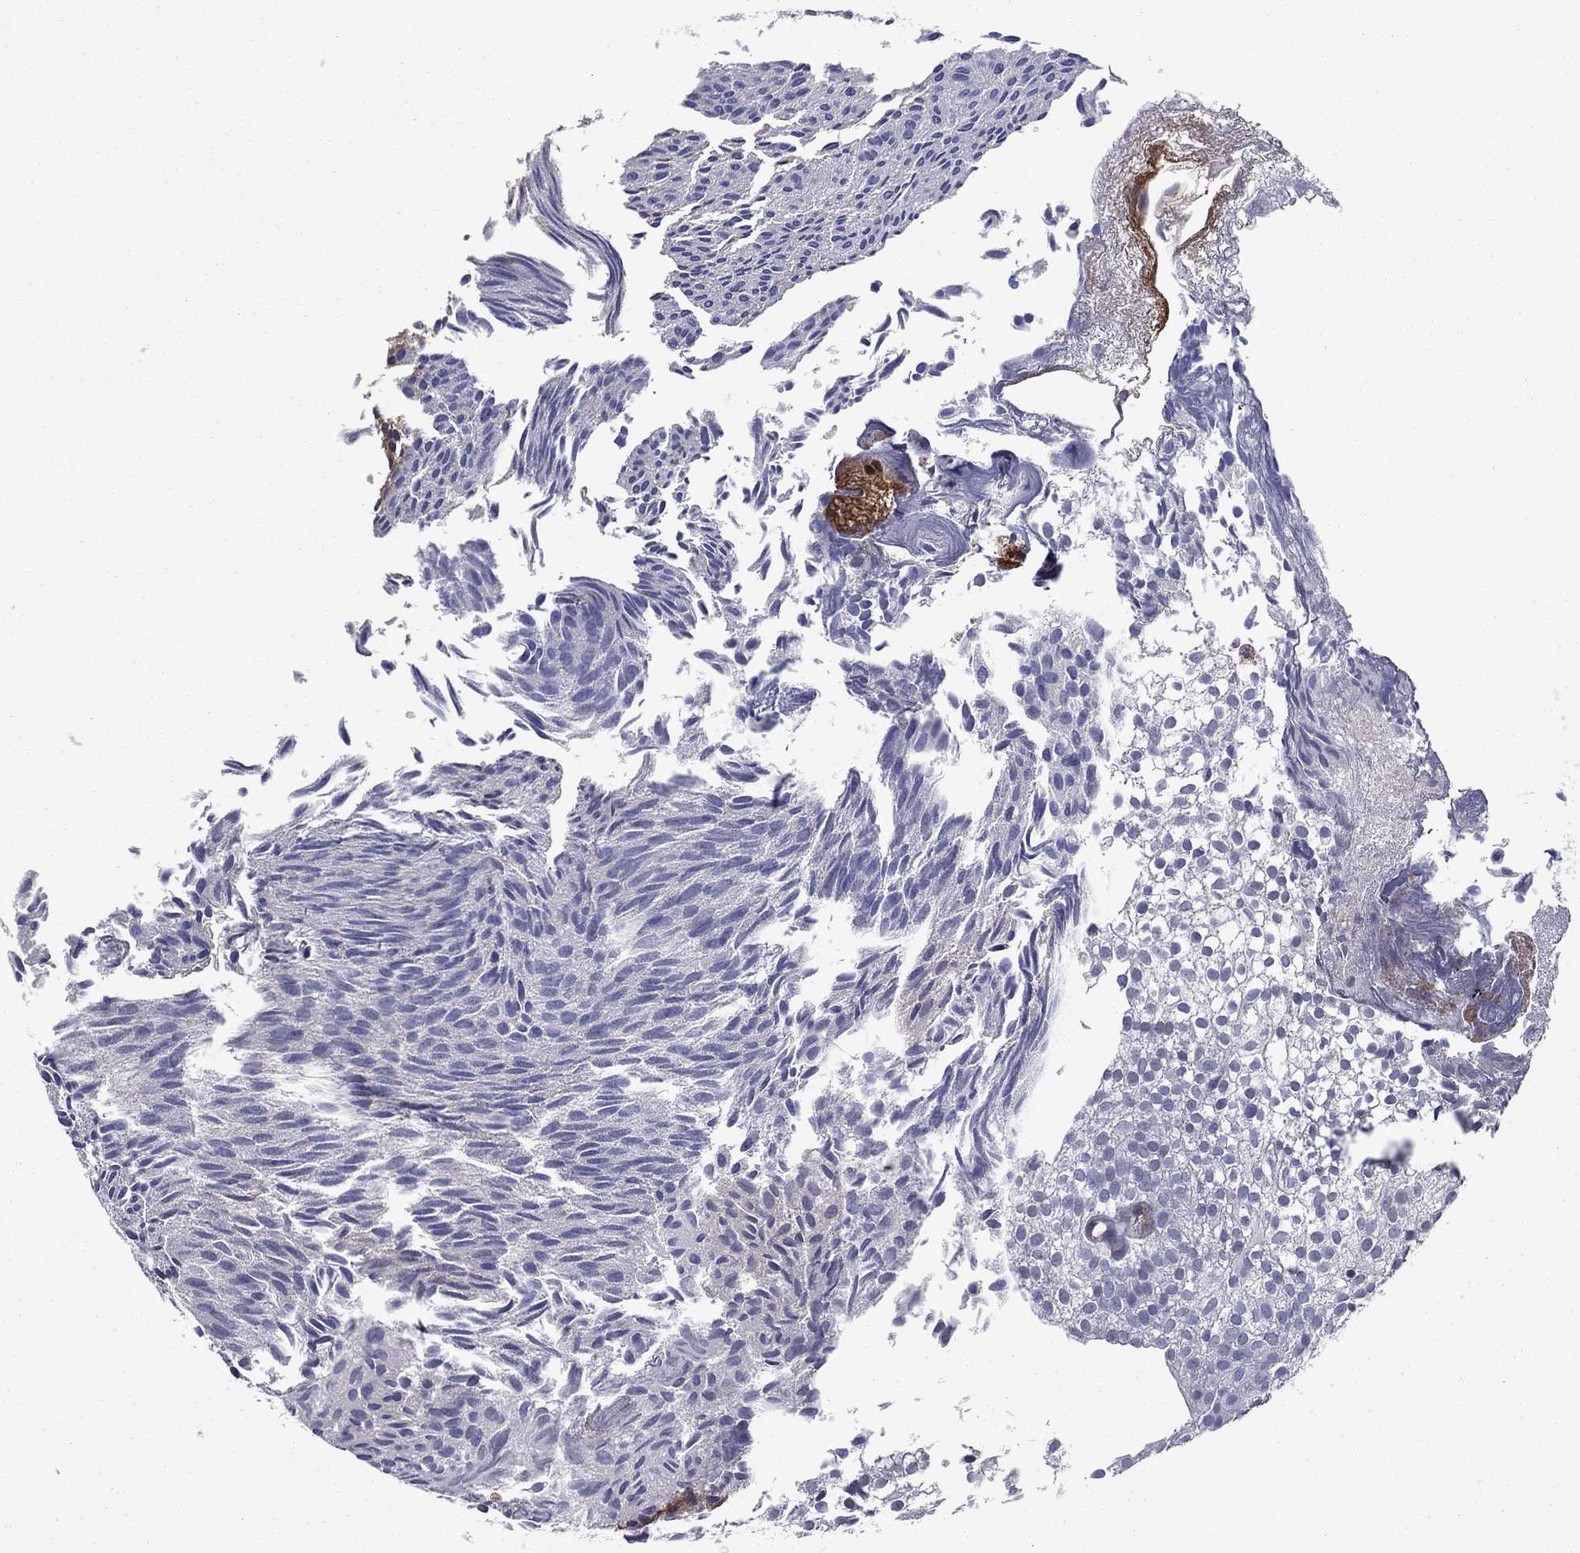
{"staining": {"intensity": "negative", "quantity": "none", "location": "none"}, "tissue": "urothelial cancer", "cell_type": "Tumor cells", "image_type": "cancer", "snomed": [{"axis": "morphology", "description": "Urothelial carcinoma, Low grade"}, {"axis": "topography", "description": "Urinary bladder"}], "caption": "Urothelial carcinoma (low-grade) was stained to show a protein in brown. There is no significant expression in tumor cells.", "gene": "HPX", "patient": {"sex": "male", "age": 89}}